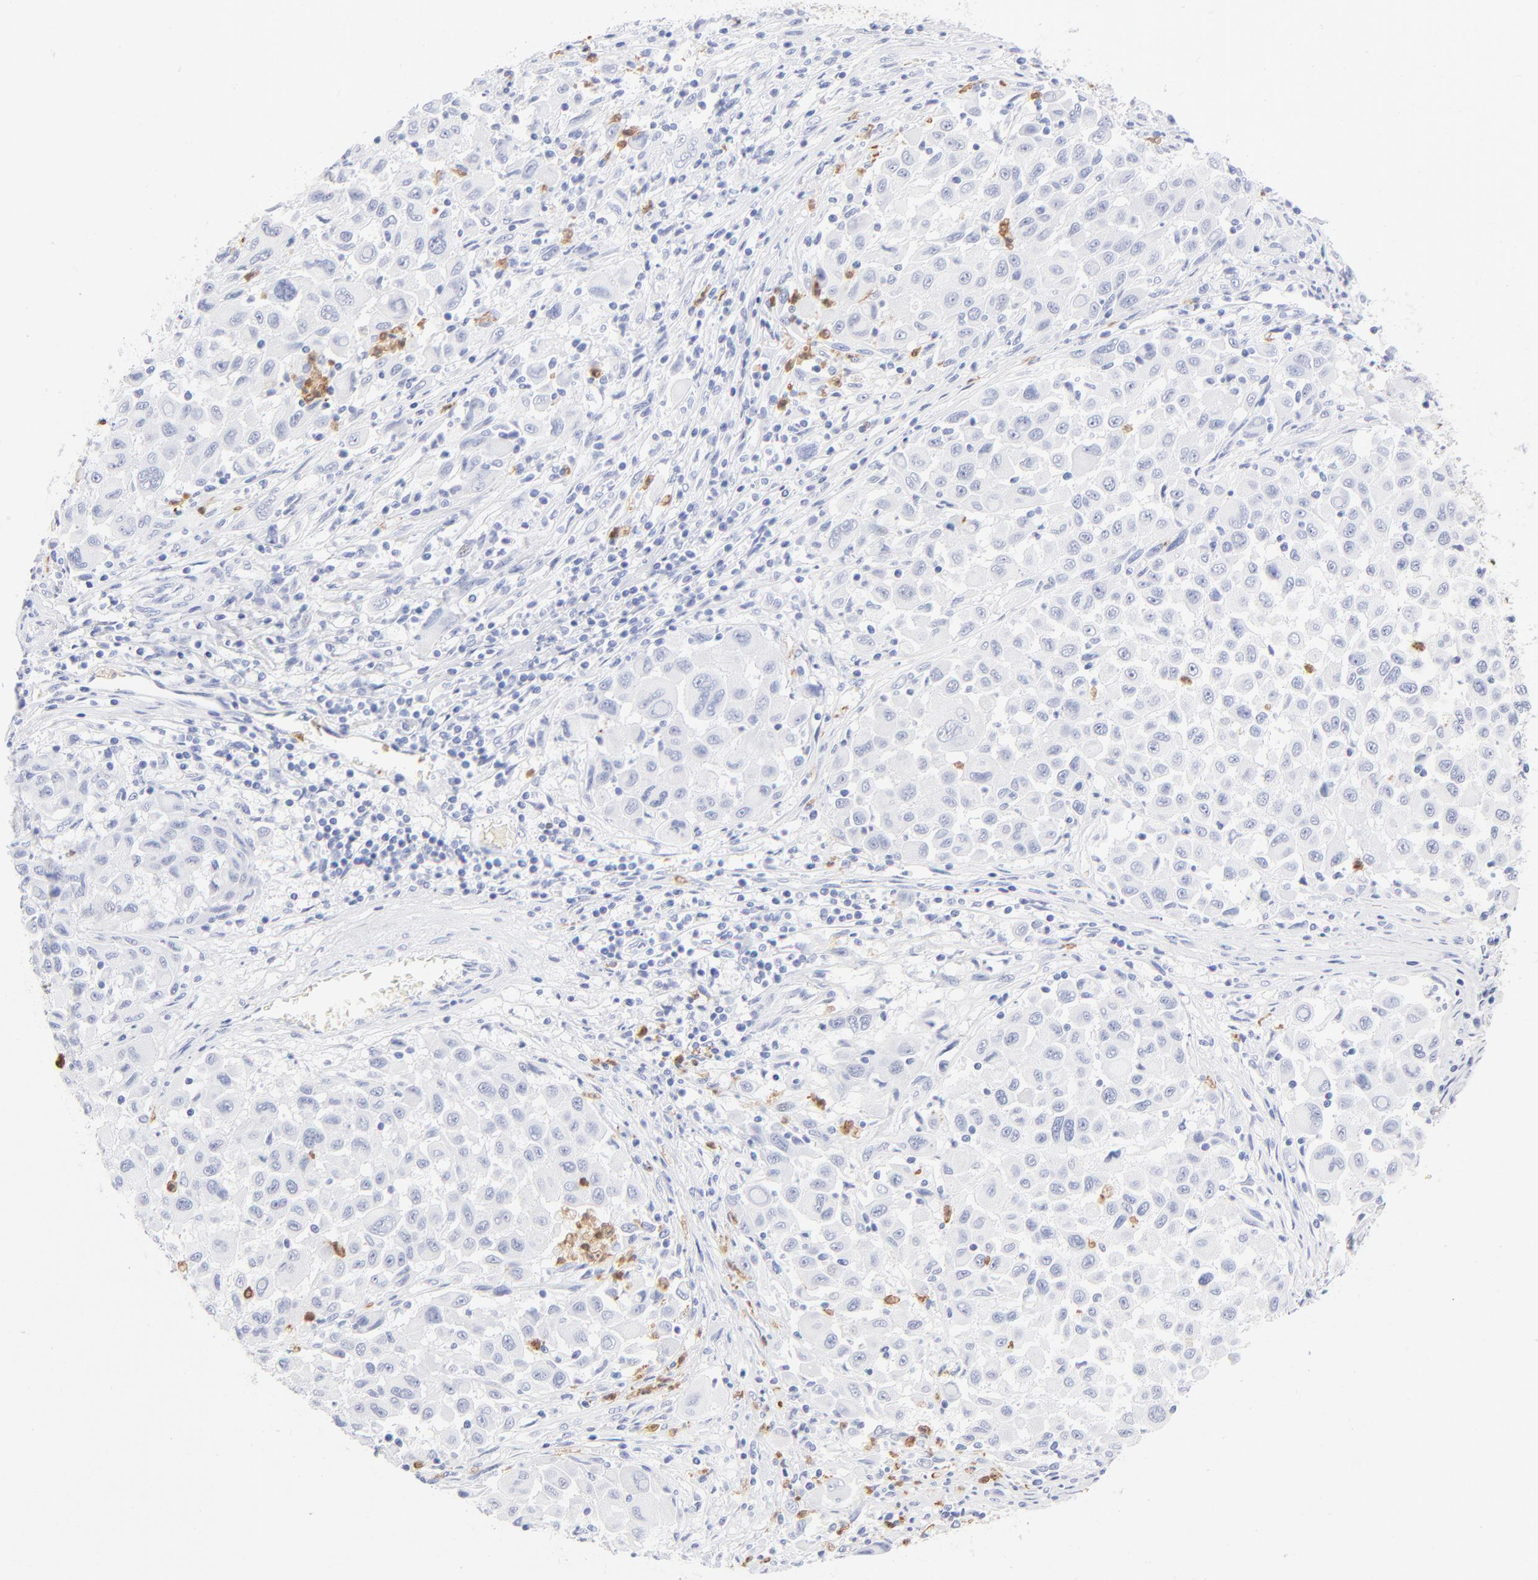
{"staining": {"intensity": "negative", "quantity": "none", "location": "none"}, "tissue": "melanoma", "cell_type": "Tumor cells", "image_type": "cancer", "snomed": [{"axis": "morphology", "description": "Malignant melanoma, Metastatic site"}, {"axis": "topography", "description": "Lymph node"}], "caption": "DAB immunohistochemical staining of human melanoma exhibits no significant expression in tumor cells.", "gene": "ARG1", "patient": {"sex": "male", "age": 61}}